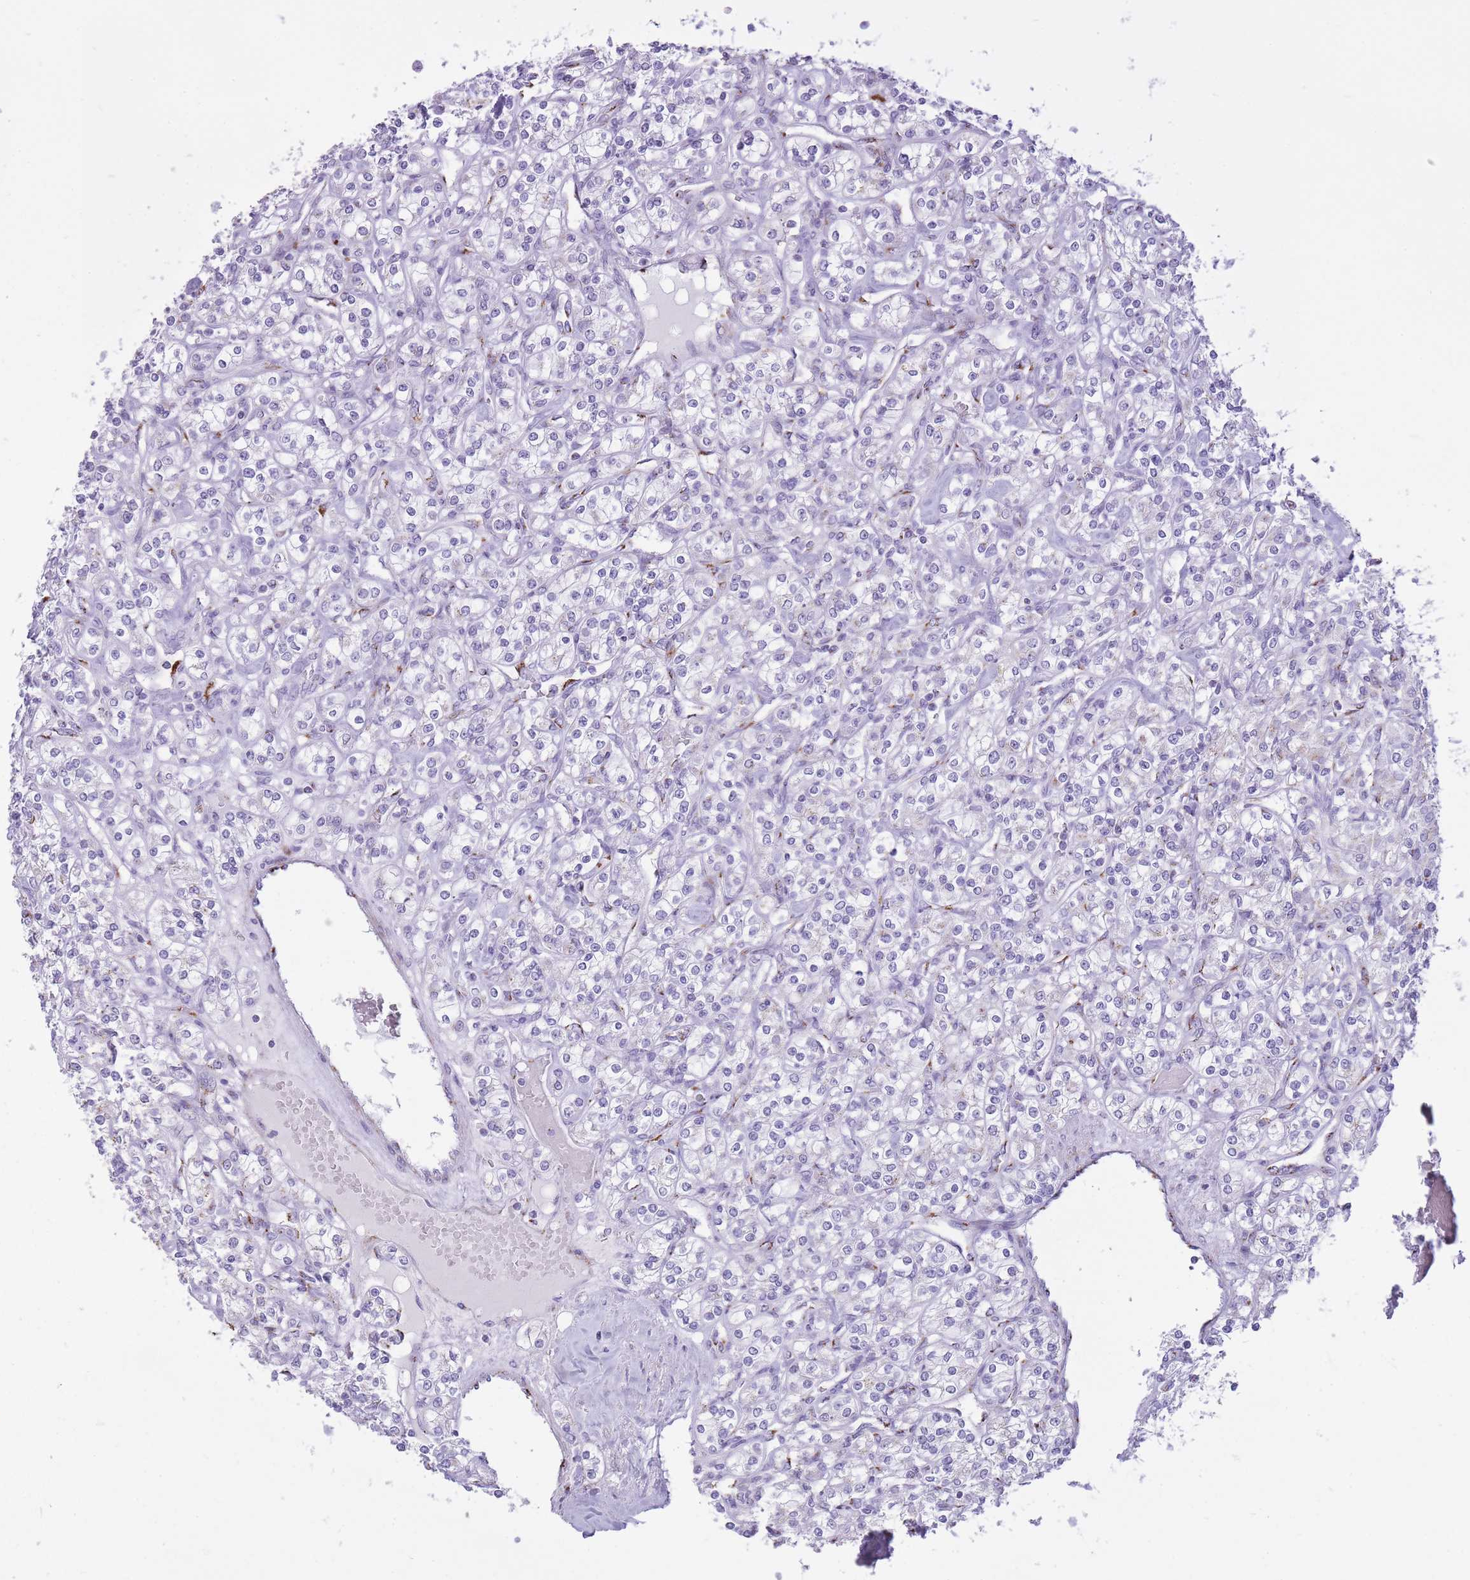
{"staining": {"intensity": "negative", "quantity": "none", "location": "none"}, "tissue": "renal cancer", "cell_type": "Tumor cells", "image_type": "cancer", "snomed": [{"axis": "morphology", "description": "Adenocarcinoma, NOS"}, {"axis": "topography", "description": "Kidney"}], "caption": "IHC photomicrograph of human renal cancer stained for a protein (brown), which exhibits no positivity in tumor cells. Nuclei are stained in blue.", "gene": "B4GALT2", "patient": {"sex": "male", "age": 77}}